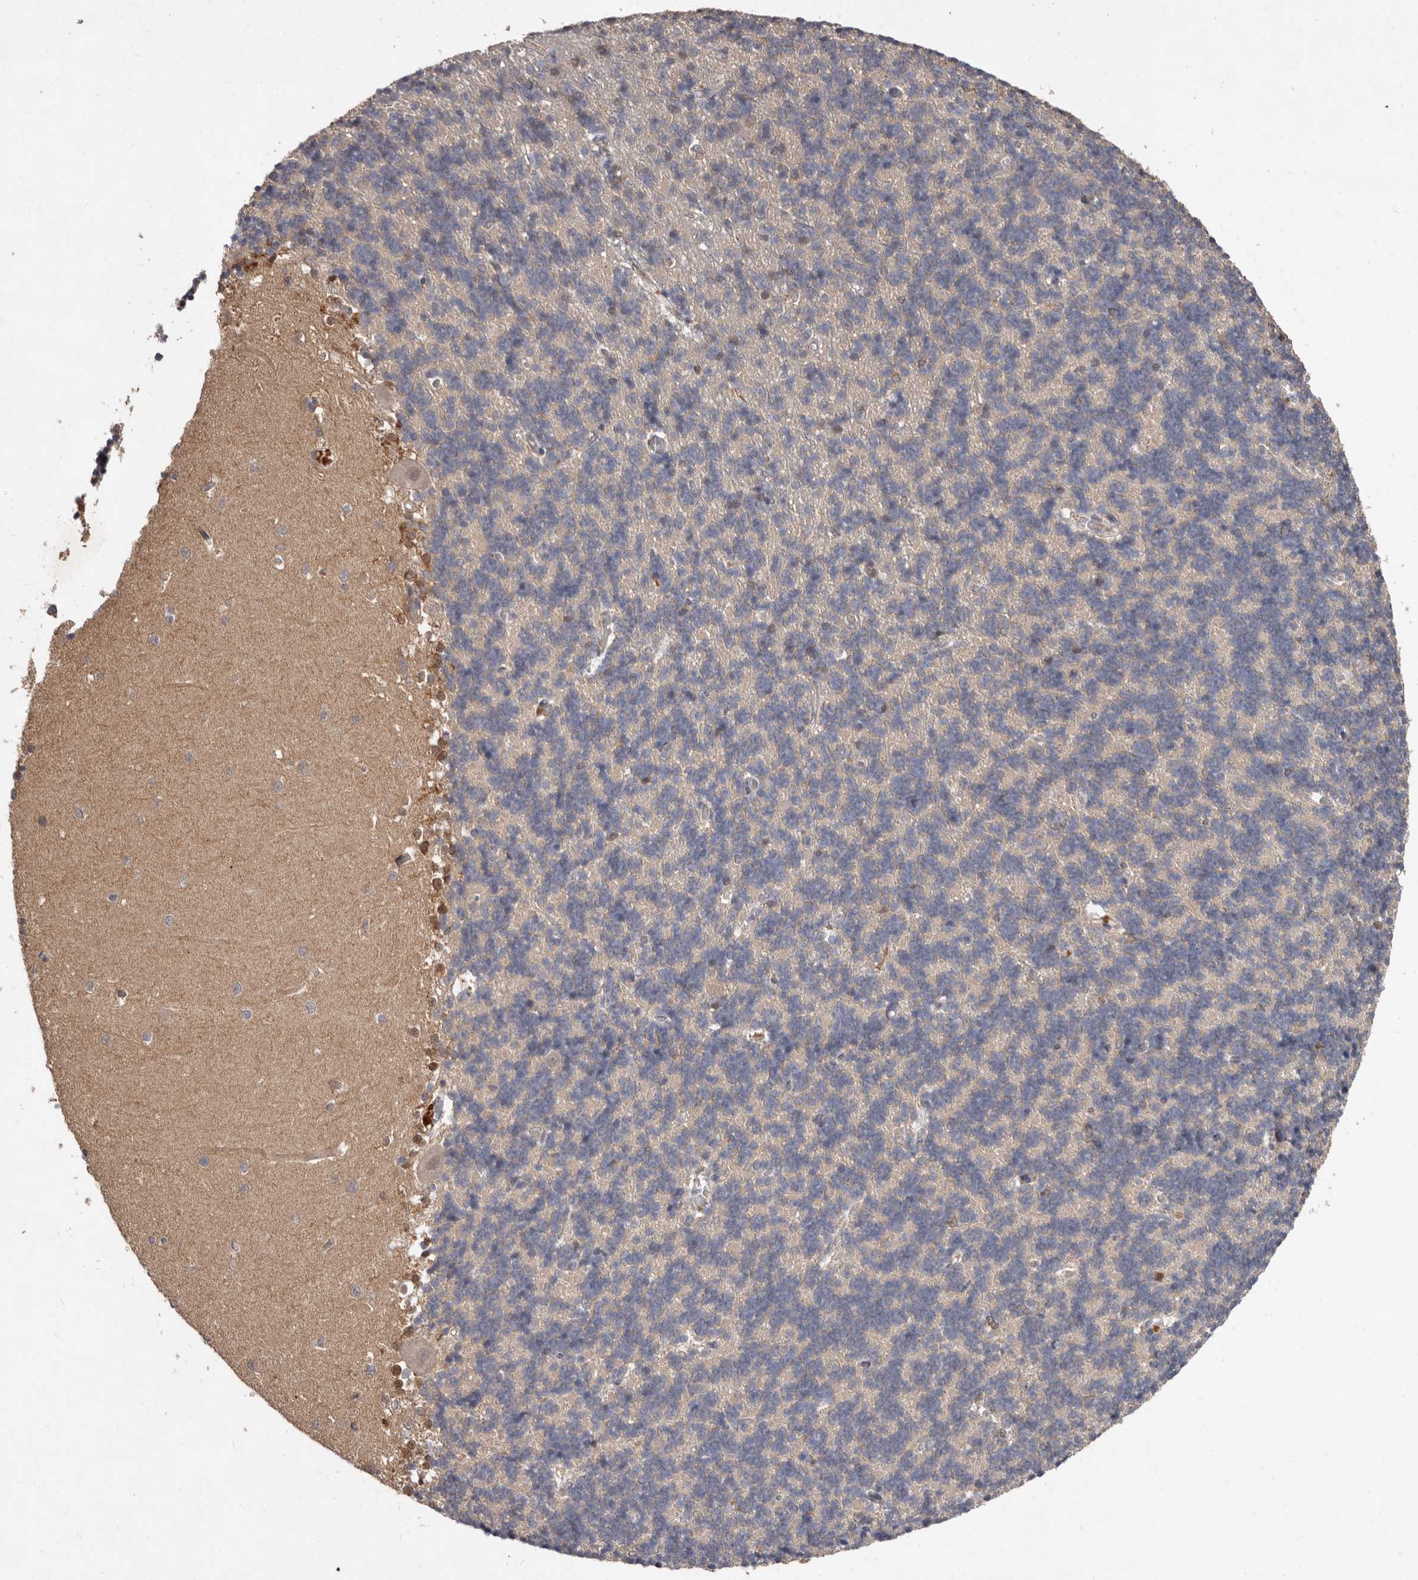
{"staining": {"intensity": "negative", "quantity": "none", "location": "none"}, "tissue": "cerebellum", "cell_type": "Cells in granular layer", "image_type": "normal", "snomed": [{"axis": "morphology", "description": "Normal tissue, NOS"}, {"axis": "topography", "description": "Cerebellum"}], "caption": "This is an IHC photomicrograph of normal cerebellum. There is no staining in cells in granular layer.", "gene": "EDEM1", "patient": {"sex": "male", "age": 37}}